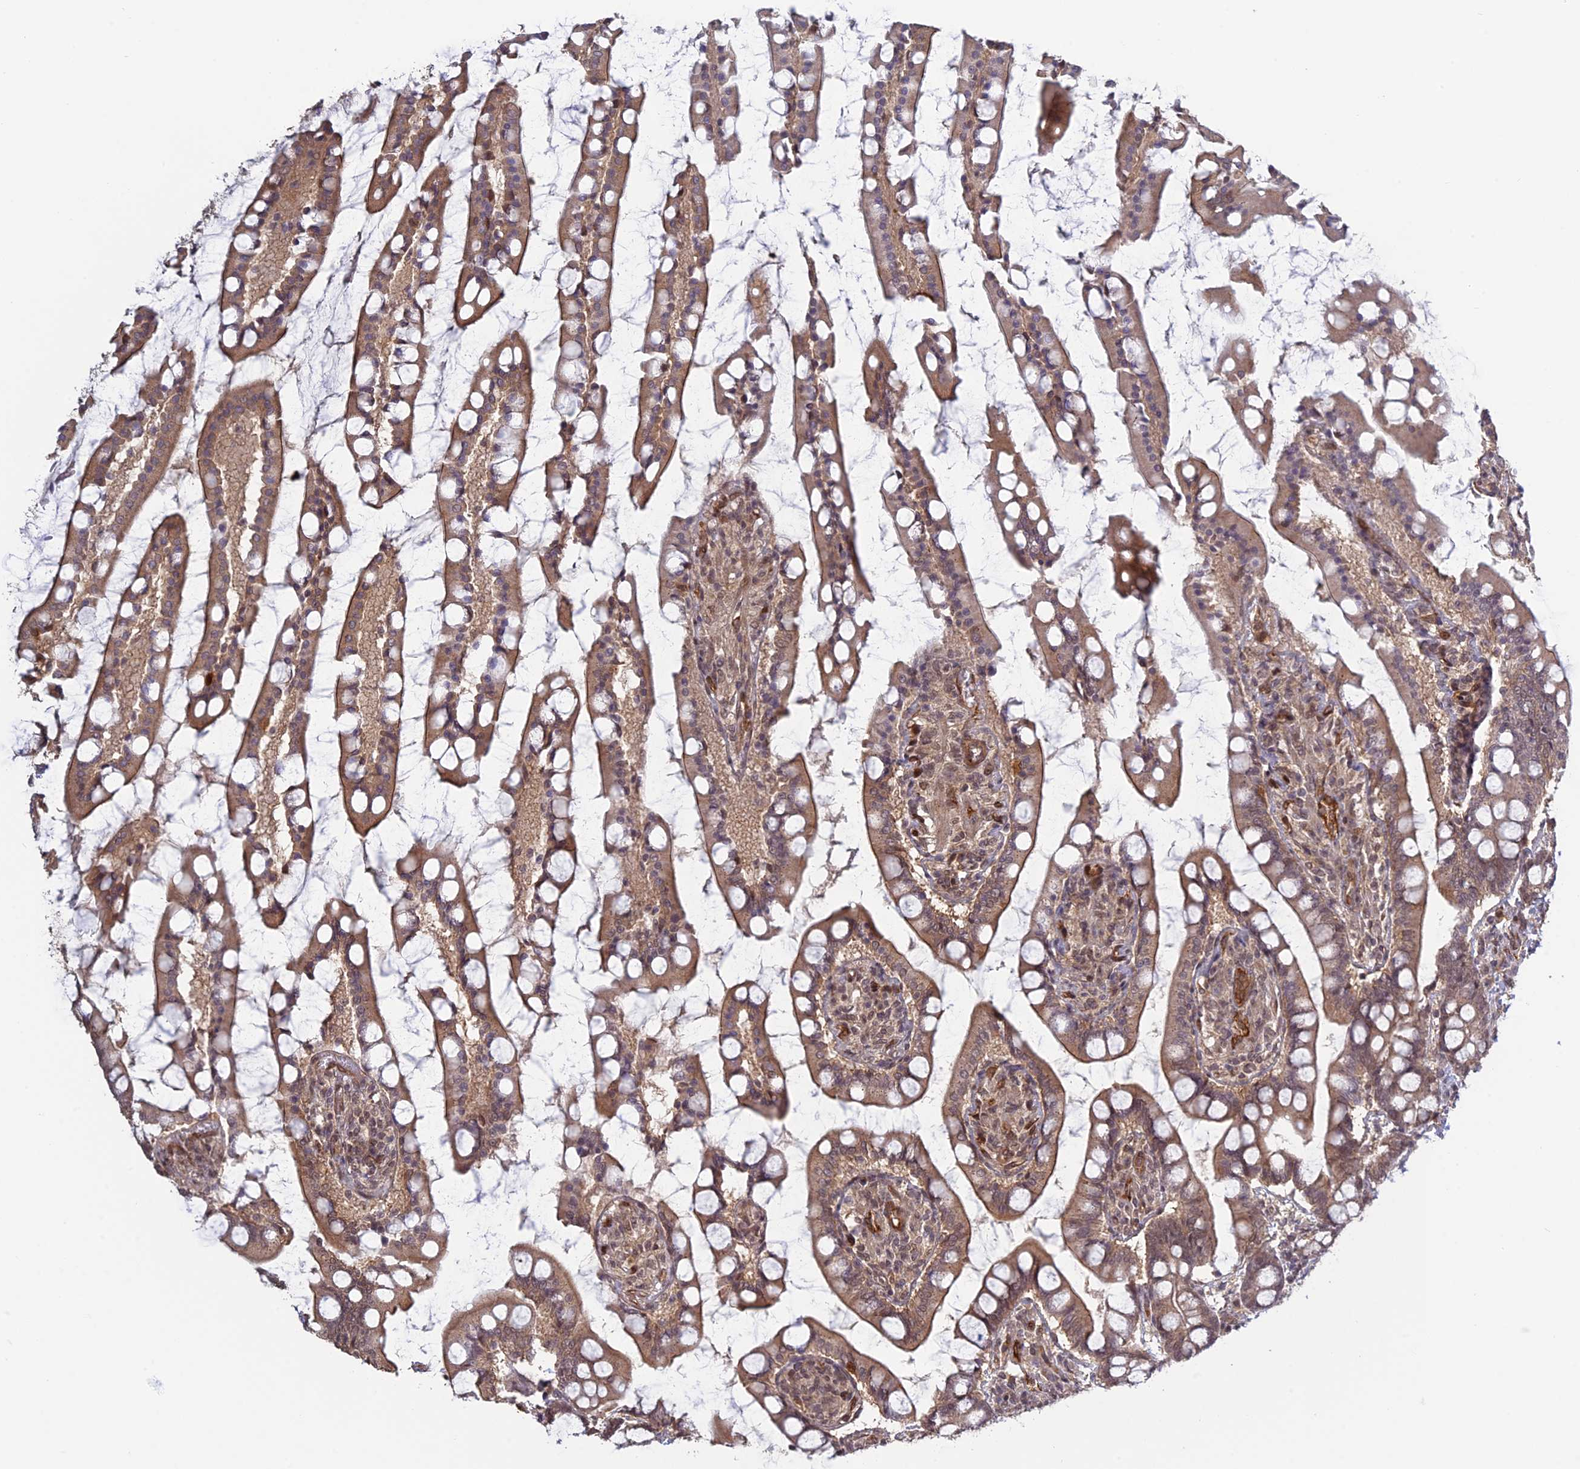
{"staining": {"intensity": "moderate", "quantity": ">75%", "location": "cytoplasmic/membranous,nuclear"}, "tissue": "small intestine", "cell_type": "Glandular cells", "image_type": "normal", "snomed": [{"axis": "morphology", "description": "Normal tissue, NOS"}, {"axis": "topography", "description": "Small intestine"}], "caption": "Immunohistochemical staining of normal human small intestine reveals moderate cytoplasmic/membranous,nuclear protein positivity in approximately >75% of glandular cells. The protein of interest is shown in brown color, while the nuclei are stained blue.", "gene": "PKIG", "patient": {"sex": "male", "age": 52}}